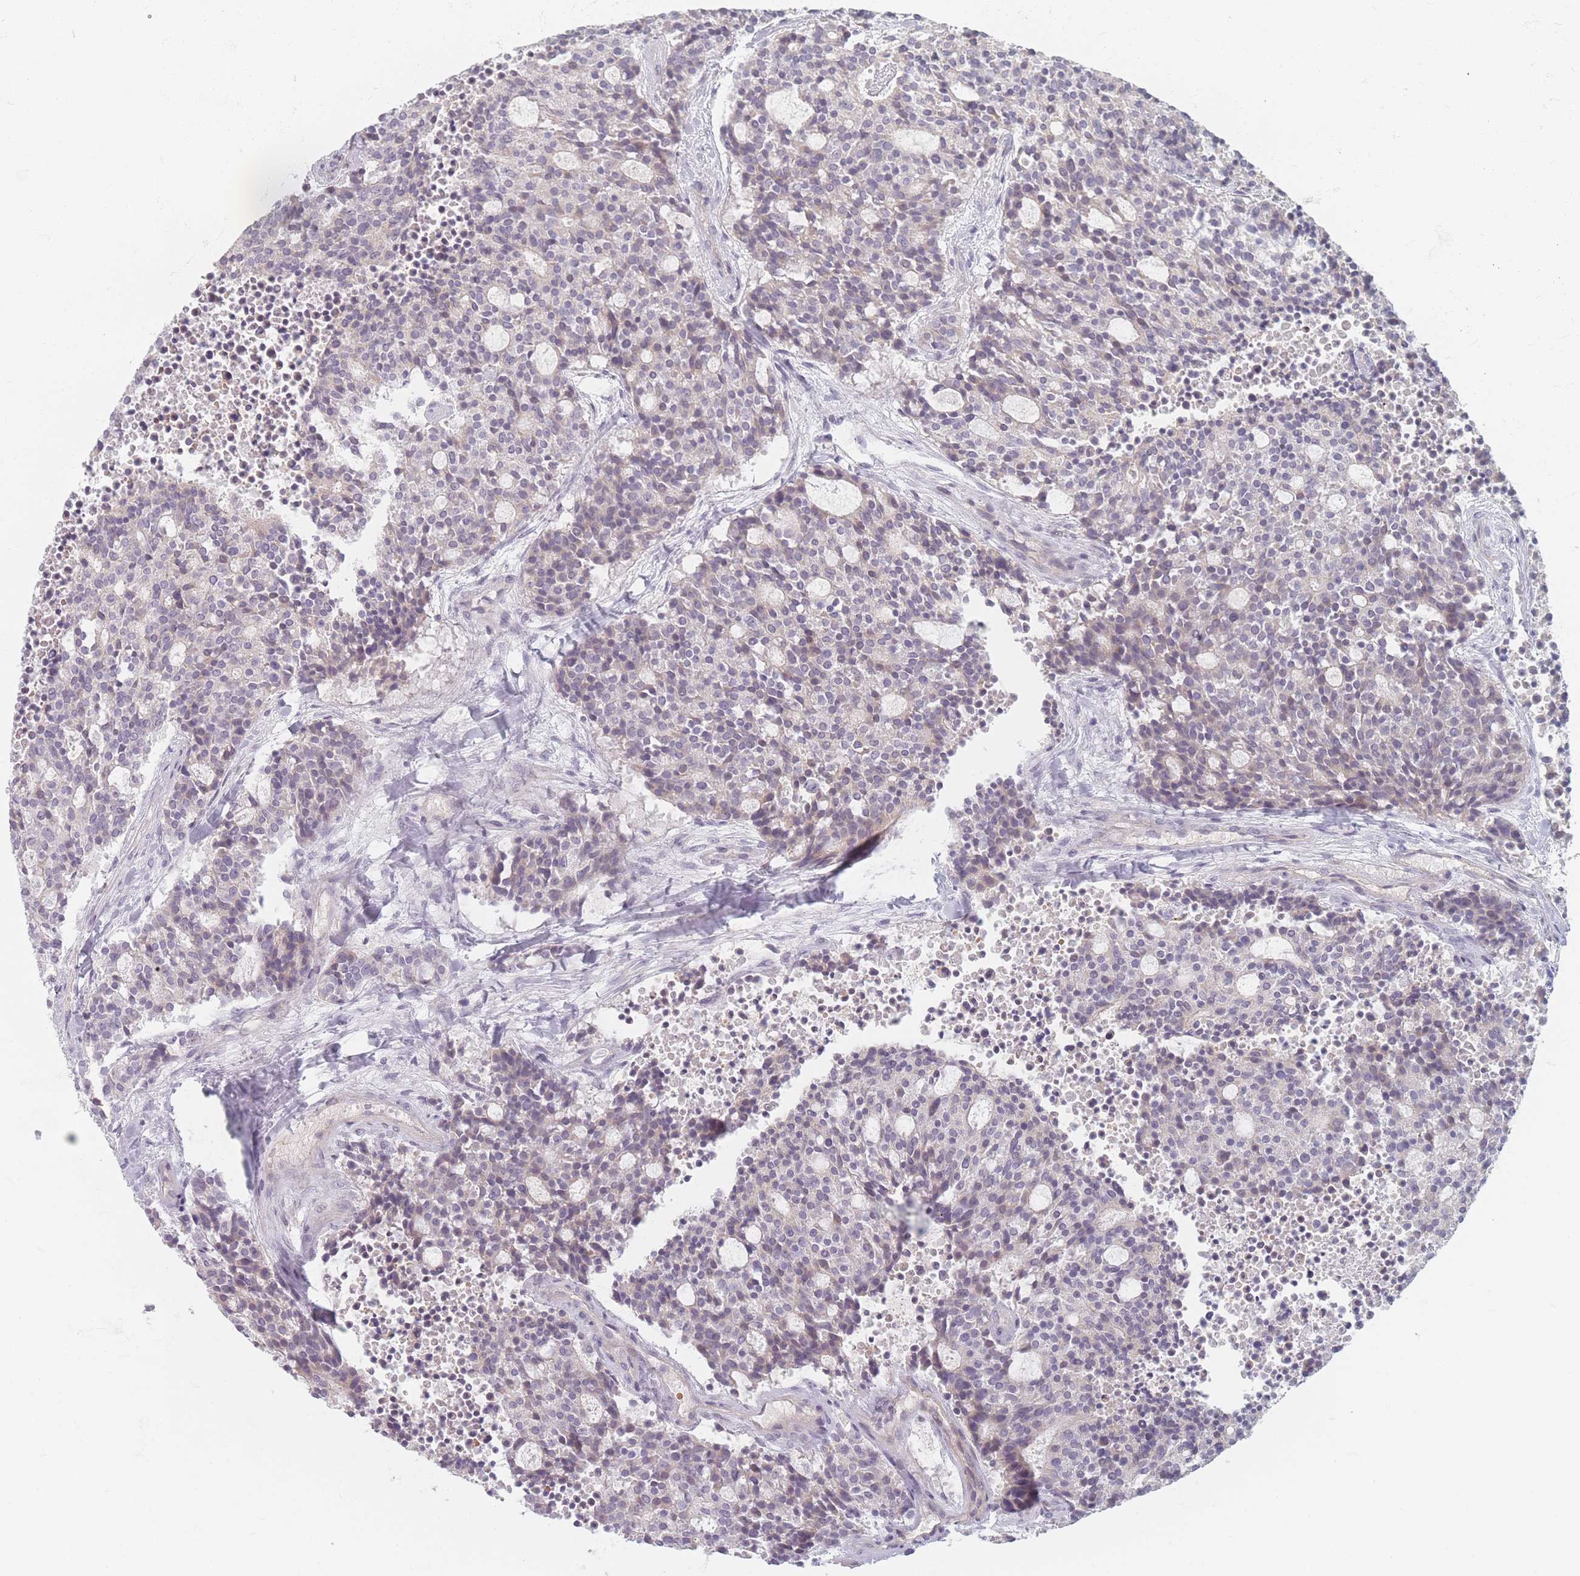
{"staining": {"intensity": "negative", "quantity": "none", "location": "none"}, "tissue": "carcinoid", "cell_type": "Tumor cells", "image_type": "cancer", "snomed": [{"axis": "morphology", "description": "Carcinoid, malignant, NOS"}, {"axis": "topography", "description": "Pancreas"}], "caption": "Tumor cells show no significant protein expression in malignant carcinoid. Brightfield microscopy of immunohistochemistry stained with DAB (3,3'-diaminobenzidine) (brown) and hematoxylin (blue), captured at high magnification.", "gene": "TMOD1", "patient": {"sex": "female", "age": 54}}